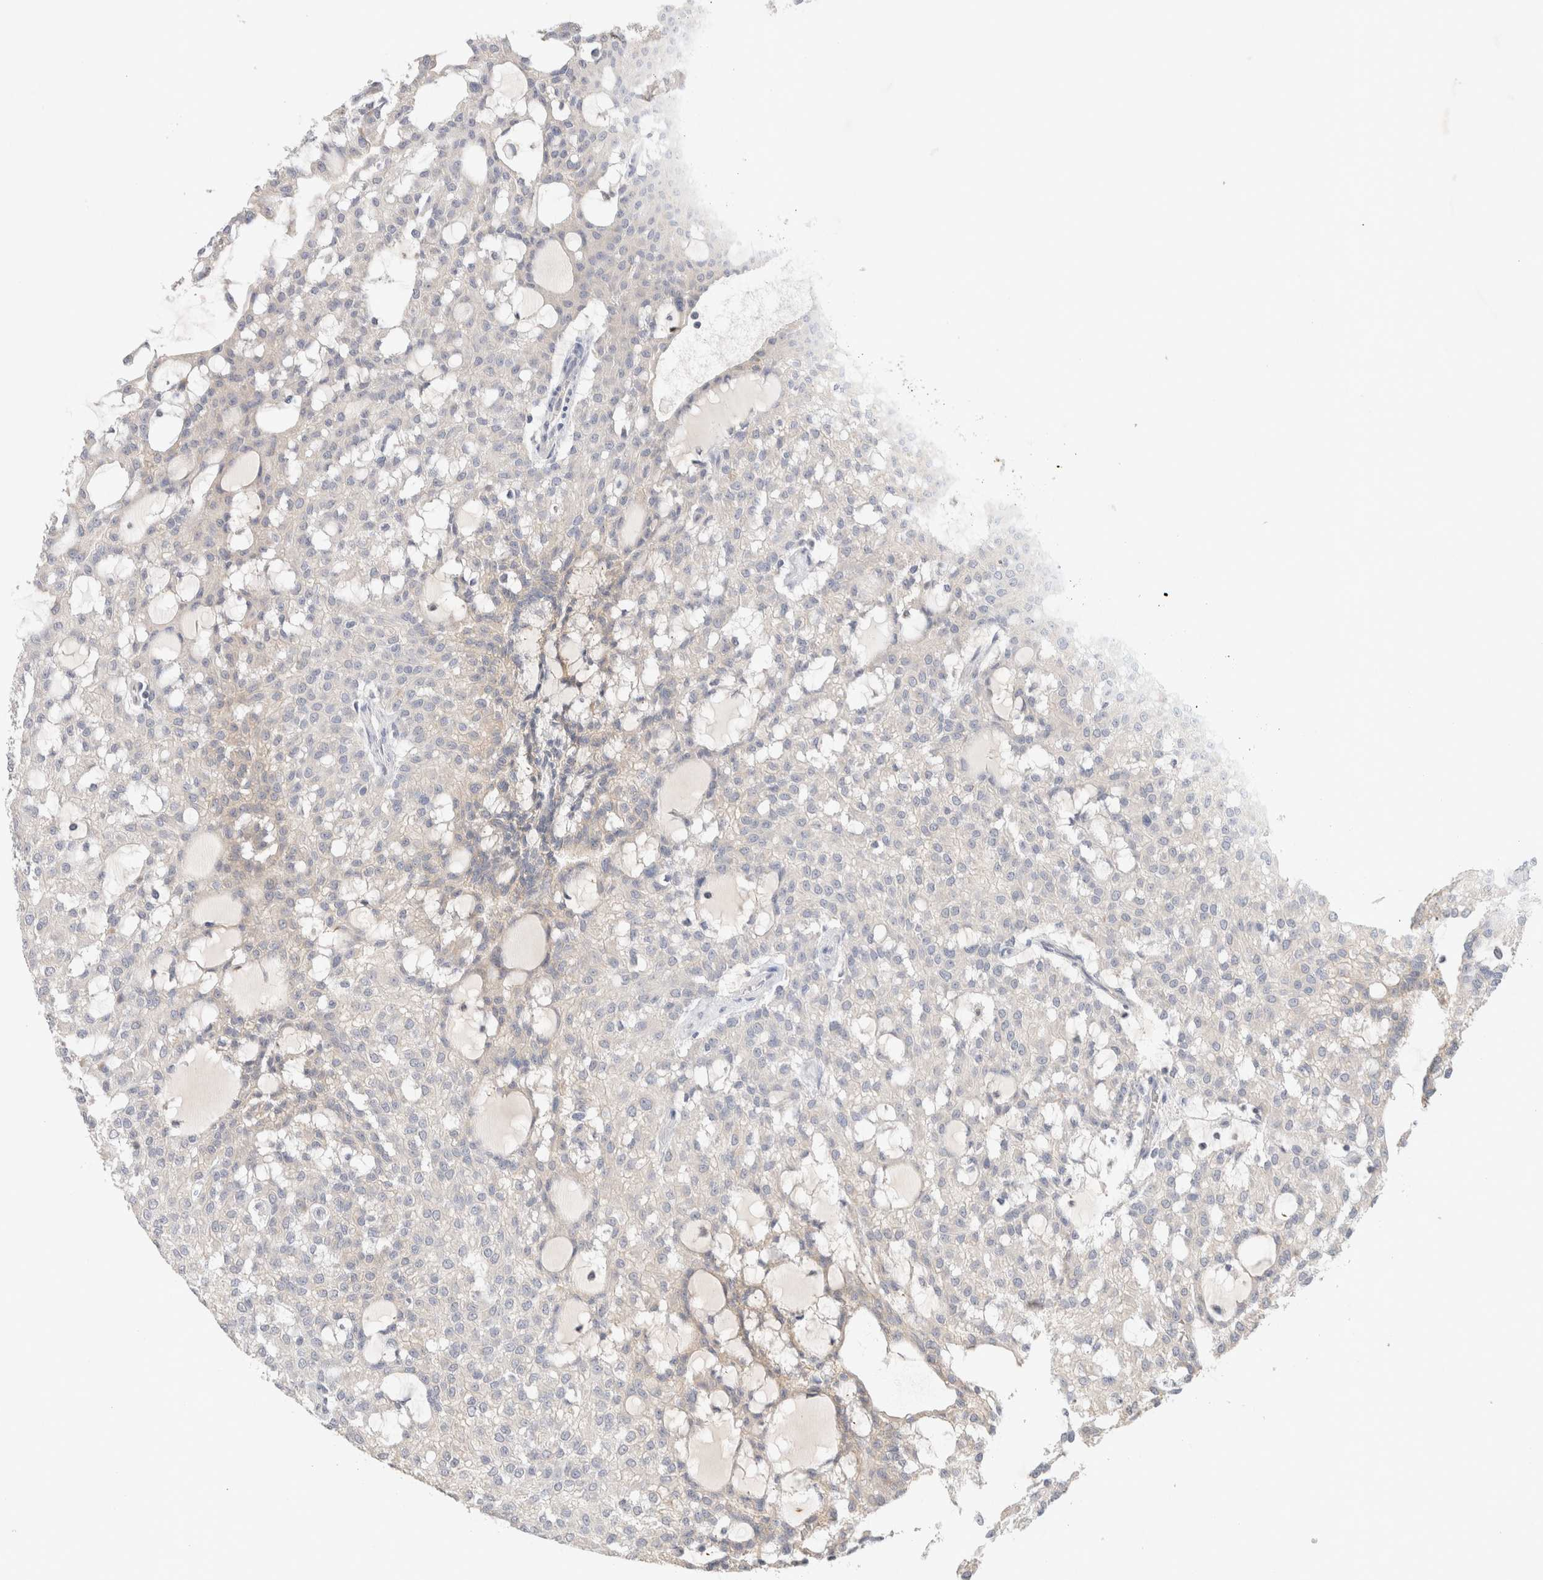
{"staining": {"intensity": "negative", "quantity": "none", "location": "none"}, "tissue": "renal cancer", "cell_type": "Tumor cells", "image_type": "cancer", "snomed": [{"axis": "morphology", "description": "Adenocarcinoma, NOS"}, {"axis": "topography", "description": "Kidney"}], "caption": "An immunohistochemistry photomicrograph of renal cancer is shown. There is no staining in tumor cells of renal cancer.", "gene": "MPP2", "patient": {"sex": "male", "age": 63}}